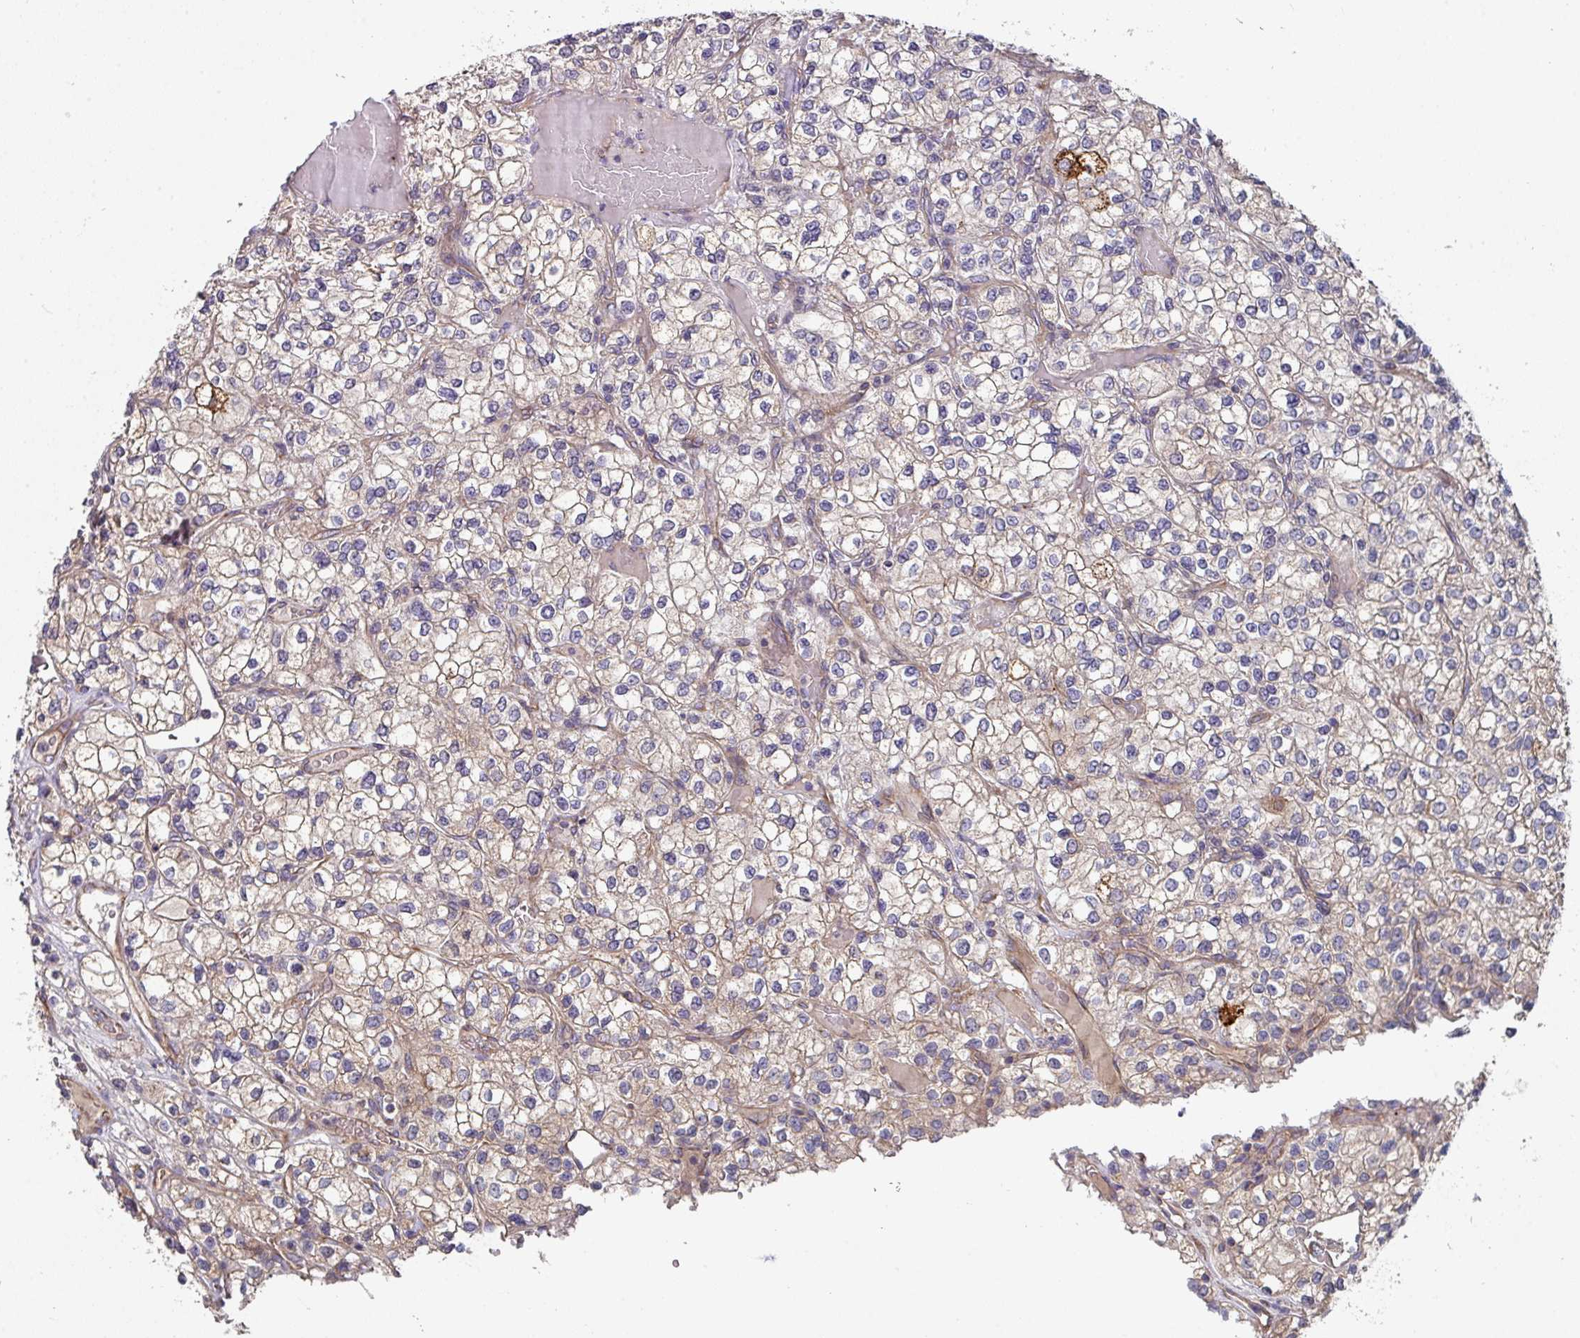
{"staining": {"intensity": "weak", "quantity": "25%-75%", "location": "cytoplasmic/membranous"}, "tissue": "renal cancer", "cell_type": "Tumor cells", "image_type": "cancer", "snomed": [{"axis": "morphology", "description": "Adenocarcinoma, NOS"}, {"axis": "topography", "description": "Kidney"}], "caption": "High-power microscopy captured an immunohistochemistry micrograph of adenocarcinoma (renal), revealing weak cytoplasmic/membranous staining in about 25%-75% of tumor cells.", "gene": "DCAF12L2", "patient": {"sex": "male", "age": 80}}